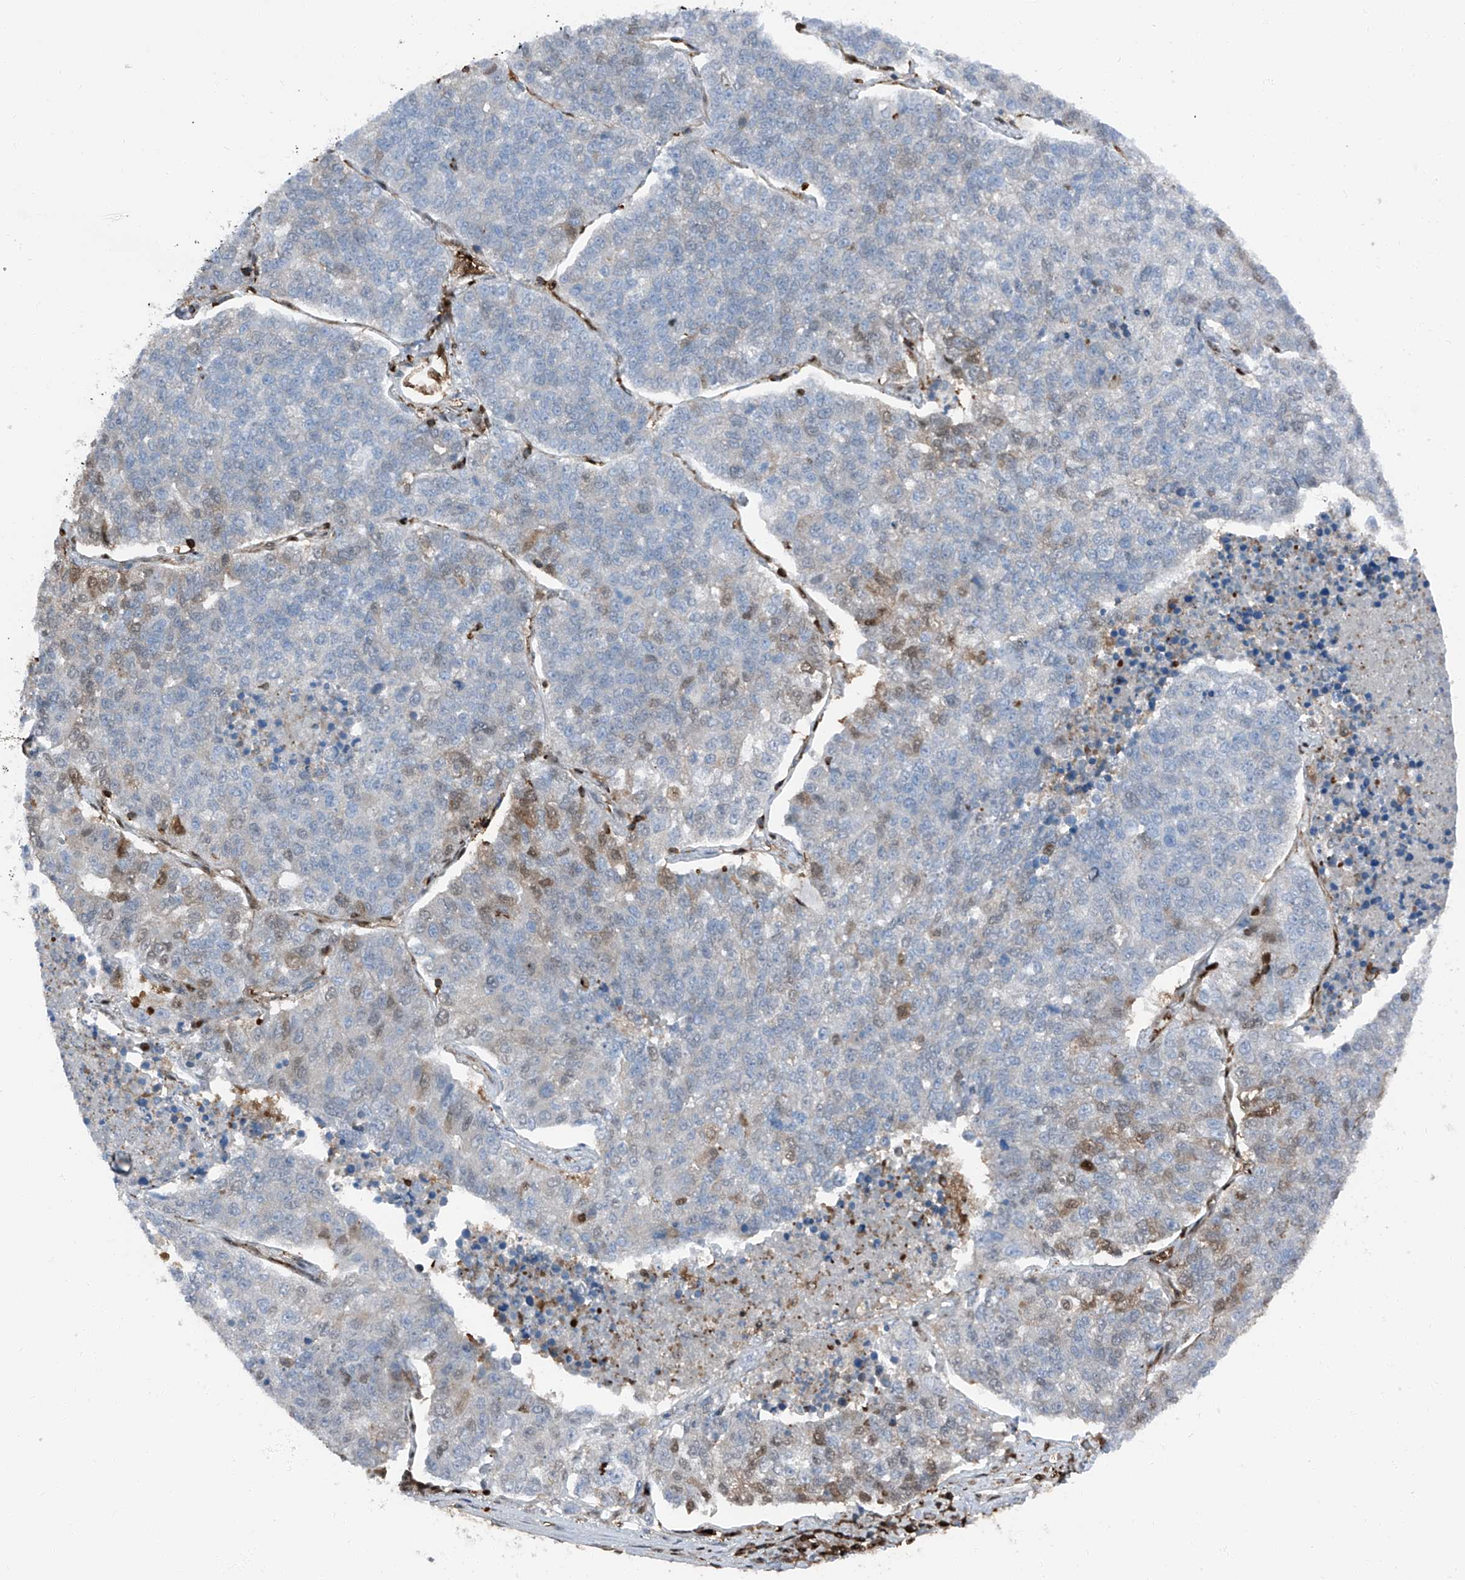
{"staining": {"intensity": "weak", "quantity": "<25%", "location": "cytoplasmic/membranous,nuclear"}, "tissue": "lung cancer", "cell_type": "Tumor cells", "image_type": "cancer", "snomed": [{"axis": "morphology", "description": "Adenocarcinoma, NOS"}, {"axis": "topography", "description": "Lung"}], "caption": "An image of lung cancer (adenocarcinoma) stained for a protein displays no brown staining in tumor cells.", "gene": "PSMB10", "patient": {"sex": "male", "age": 49}}